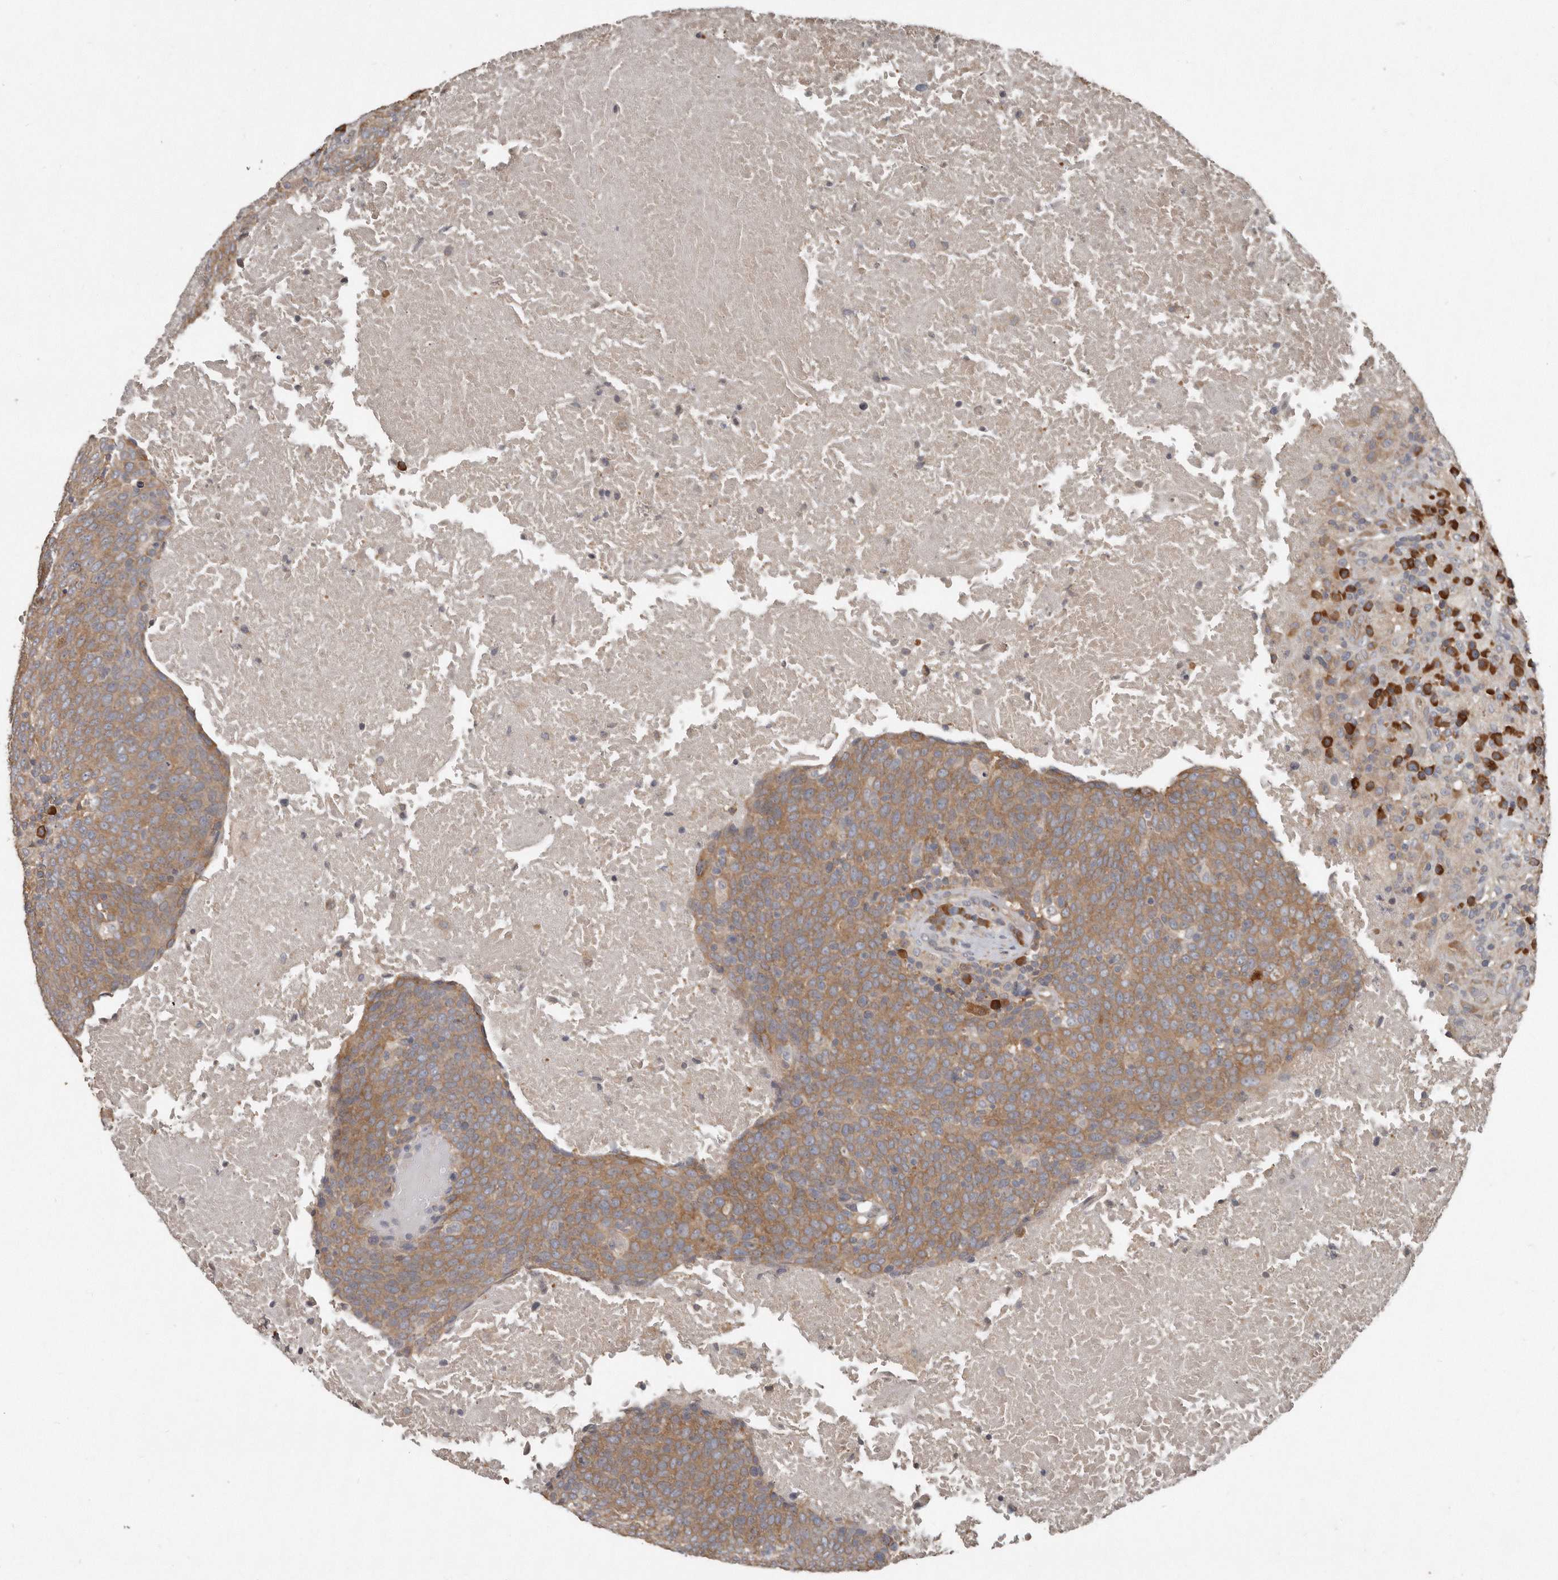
{"staining": {"intensity": "moderate", "quantity": ">75%", "location": "cytoplasmic/membranous"}, "tissue": "head and neck cancer", "cell_type": "Tumor cells", "image_type": "cancer", "snomed": [{"axis": "morphology", "description": "Squamous cell carcinoma, NOS"}, {"axis": "morphology", "description": "Squamous cell carcinoma, metastatic, NOS"}, {"axis": "topography", "description": "Lymph node"}, {"axis": "topography", "description": "Head-Neck"}], "caption": "IHC of head and neck cancer displays medium levels of moderate cytoplasmic/membranous expression in approximately >75% of tumor cells. Nuclei are stained in blue.", "gene": "AKNAD1", "patient": {"sex": "male", "age": 62}}